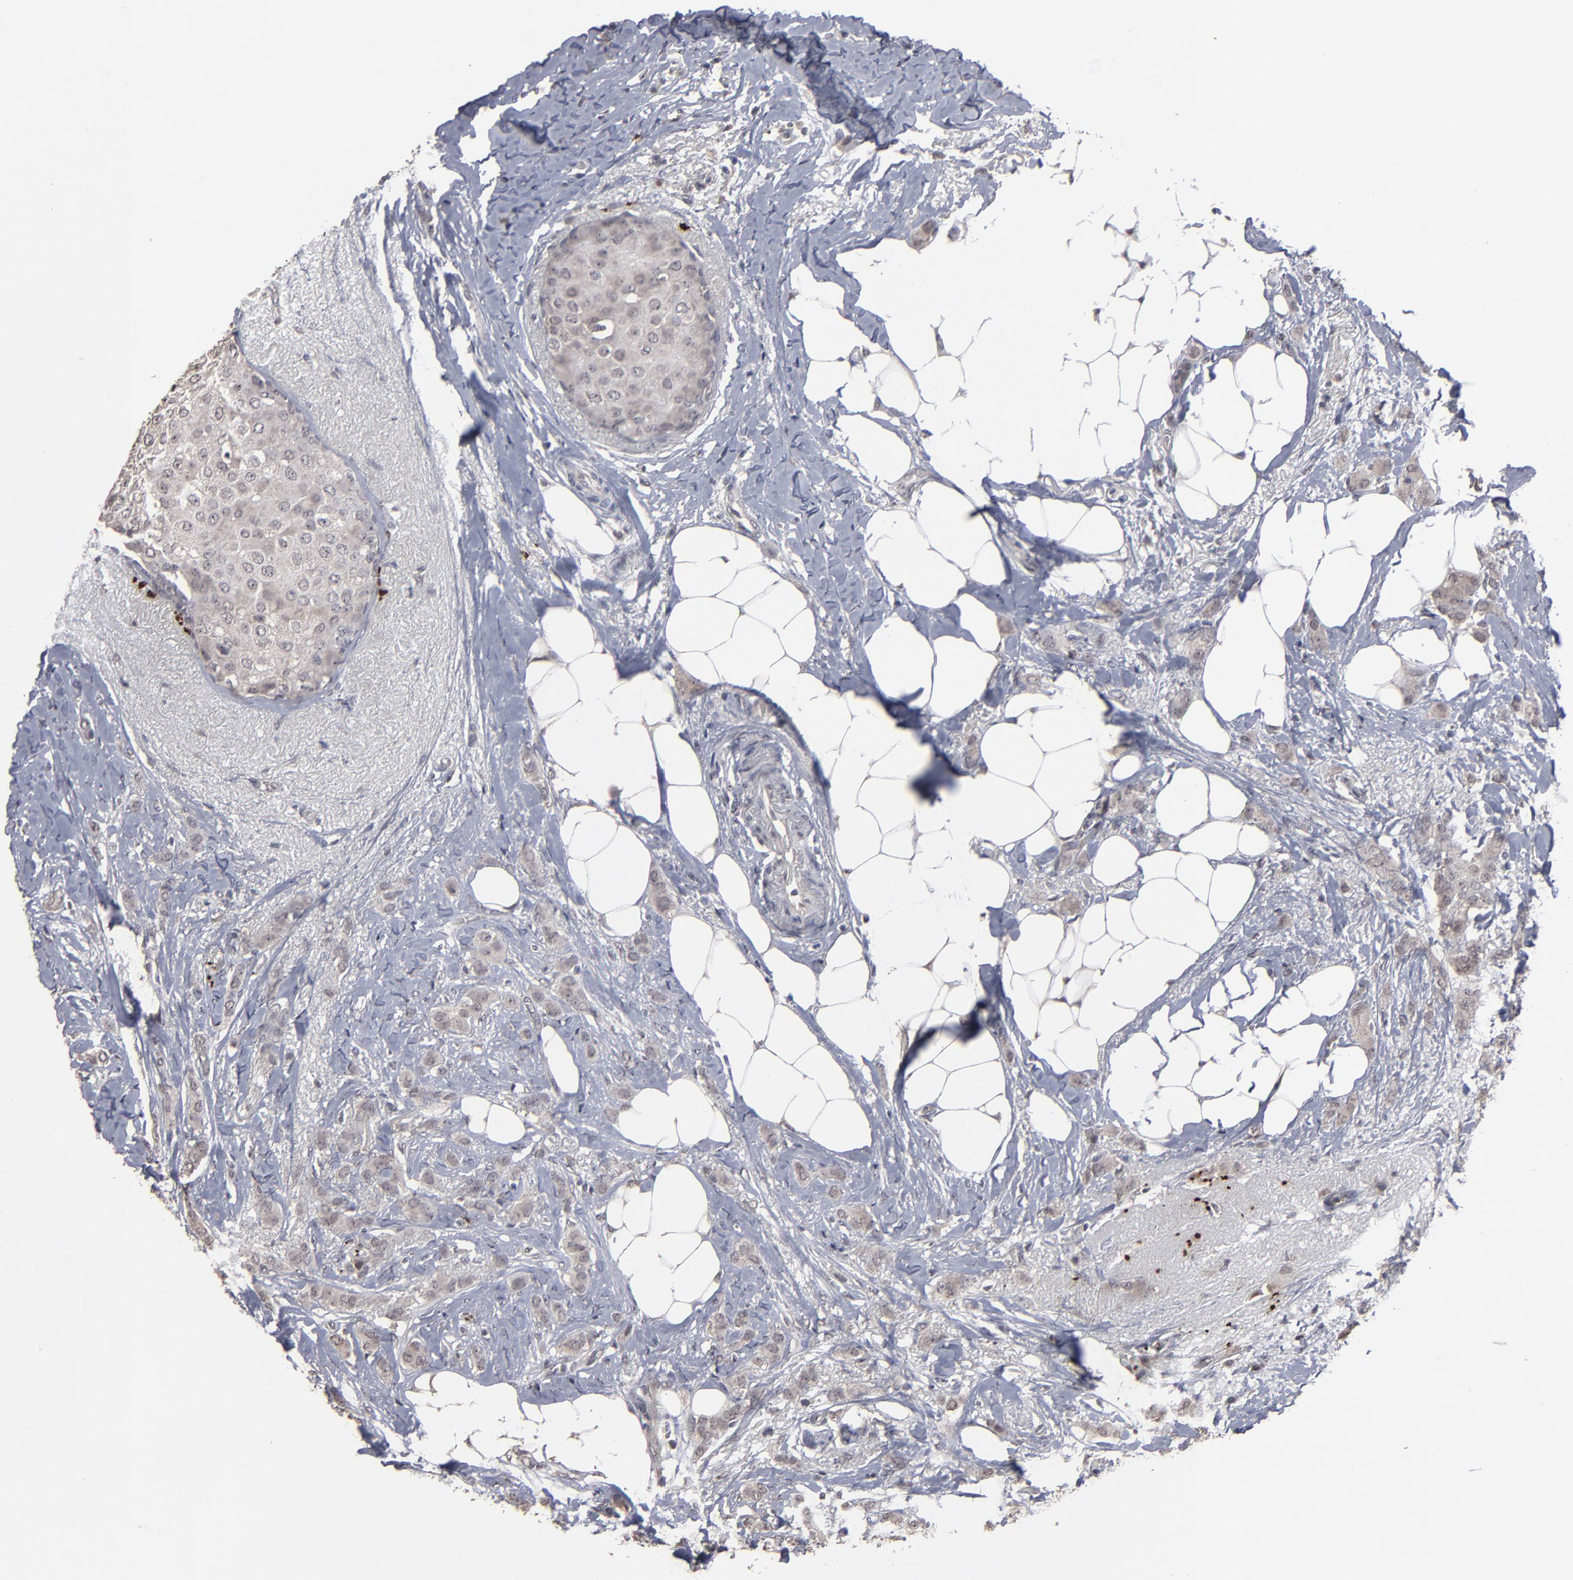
{"staining": {"intensity": "weak", "quantity": ">75%", "location": "cytoplasmic/membranous"}, "tissue": "breast cancer", "cell_type": "Tumor cells", "image_type": "cancer", "snomed": [{"axis": "morphology", "description": "Lobular carcinoma"}, {"axis": "topography", "description": "Breast"}], "caption": "Weak cytoplasmic/membranous positivity for a protein is appreciated in about >75% of tumor cells of breast lobular carcinoma using immunohistochemistry.", "gene": "SLC22A17", "patient": {"sex": "female", "age": 55}}